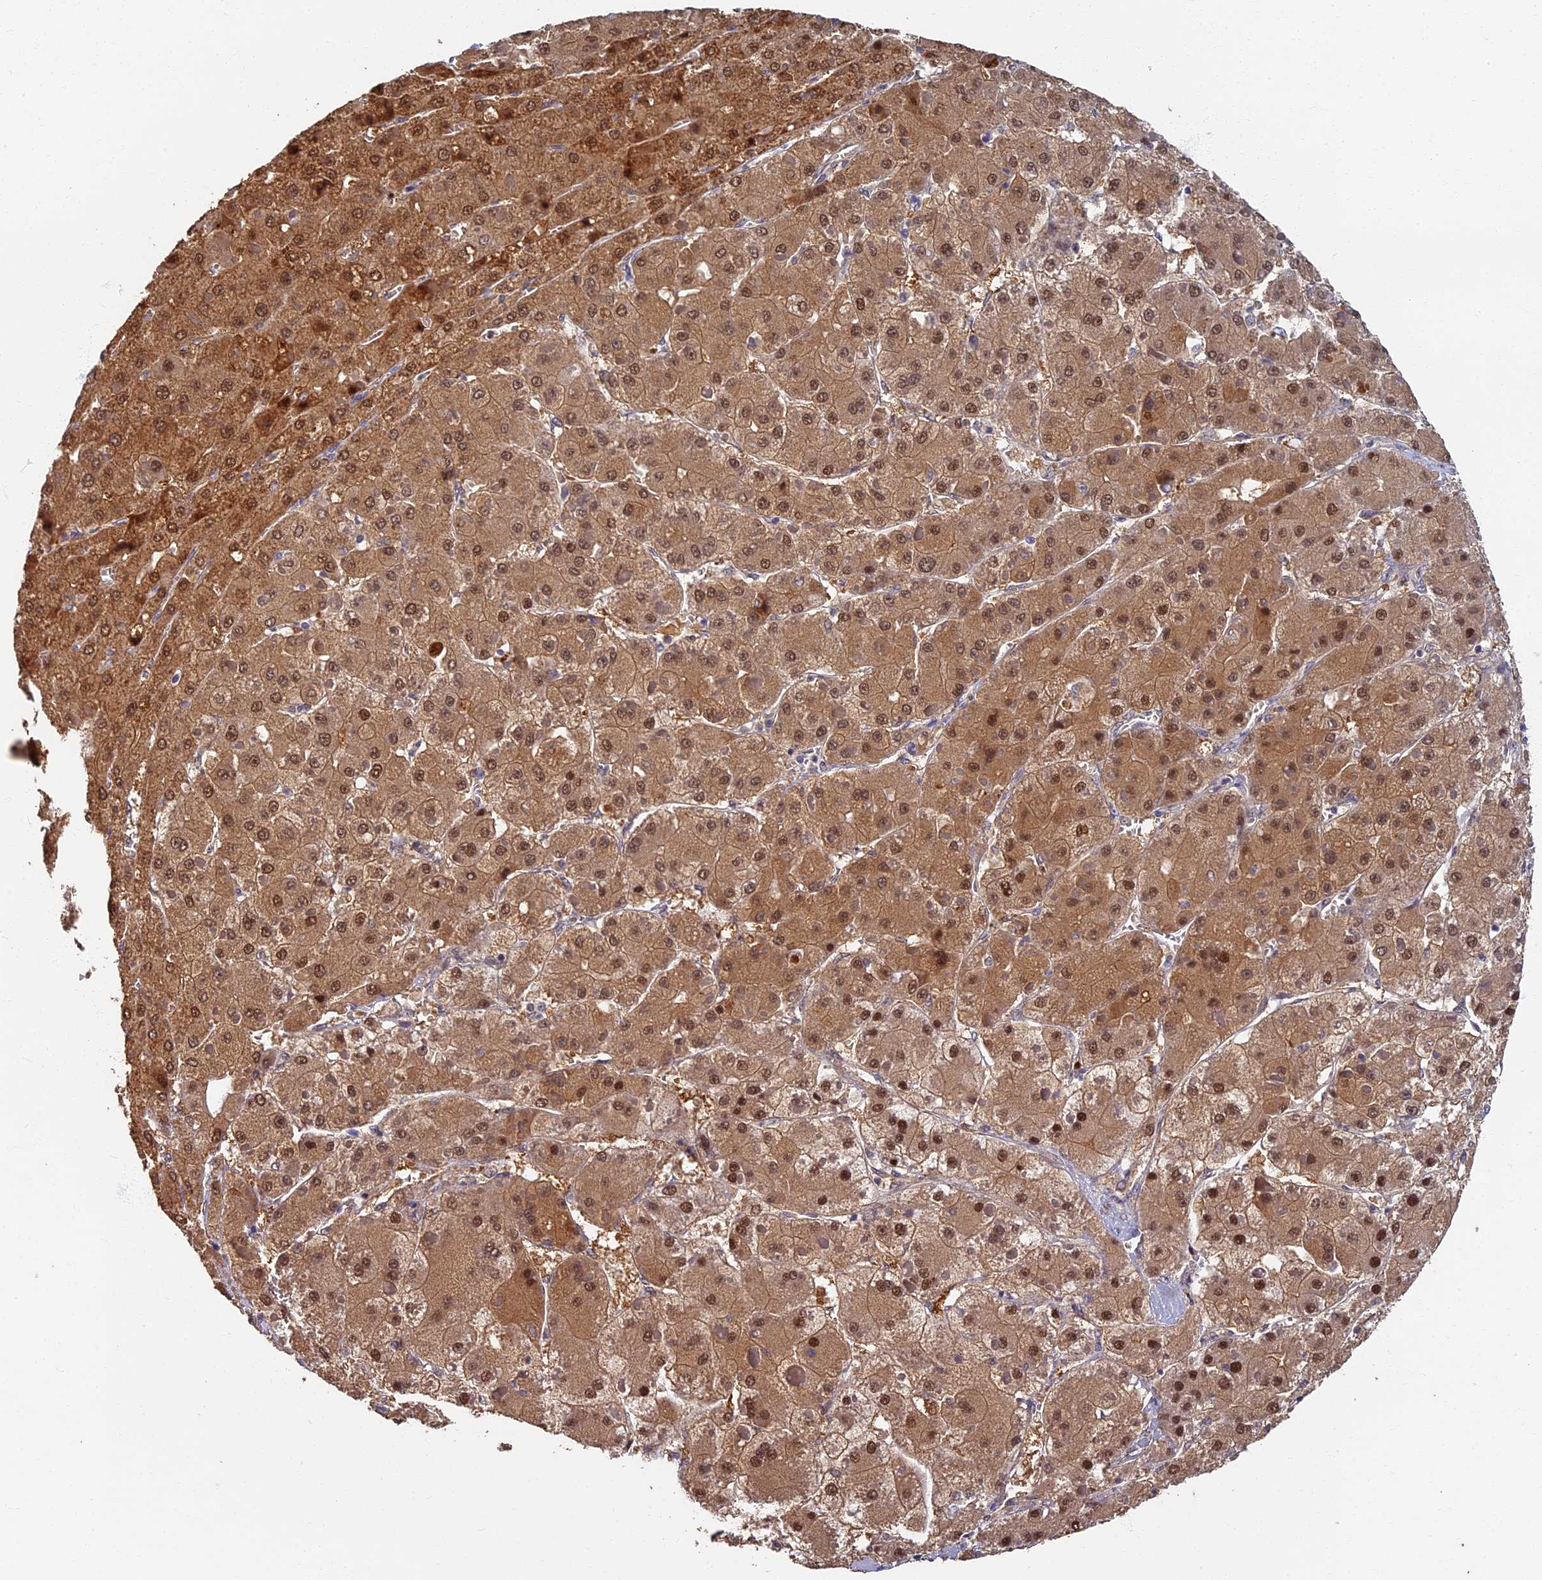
{"staining": {"intensity": "moderate", "quantity": ">75%", "location": "cytoplasmic/membranous,nuclear"}, "tissue": "liver cancer", "cell_type": "Tumor cells", "image_type": "cancer", "snomed": [{"axis": "morphology", "description": "Carcinoma, Hepatocellular, NOS"}, {"axis": "topography", "description": "Liver"}], "caption": "Protein expression analysis of hepatocellular carcinoma (liver) exhibits moderate cytoplasmic/membranous and nuclear staining in about >75% of tumor cells.", "gene": "RSPH3", "patient": {"sex": "female", "age": 73}}